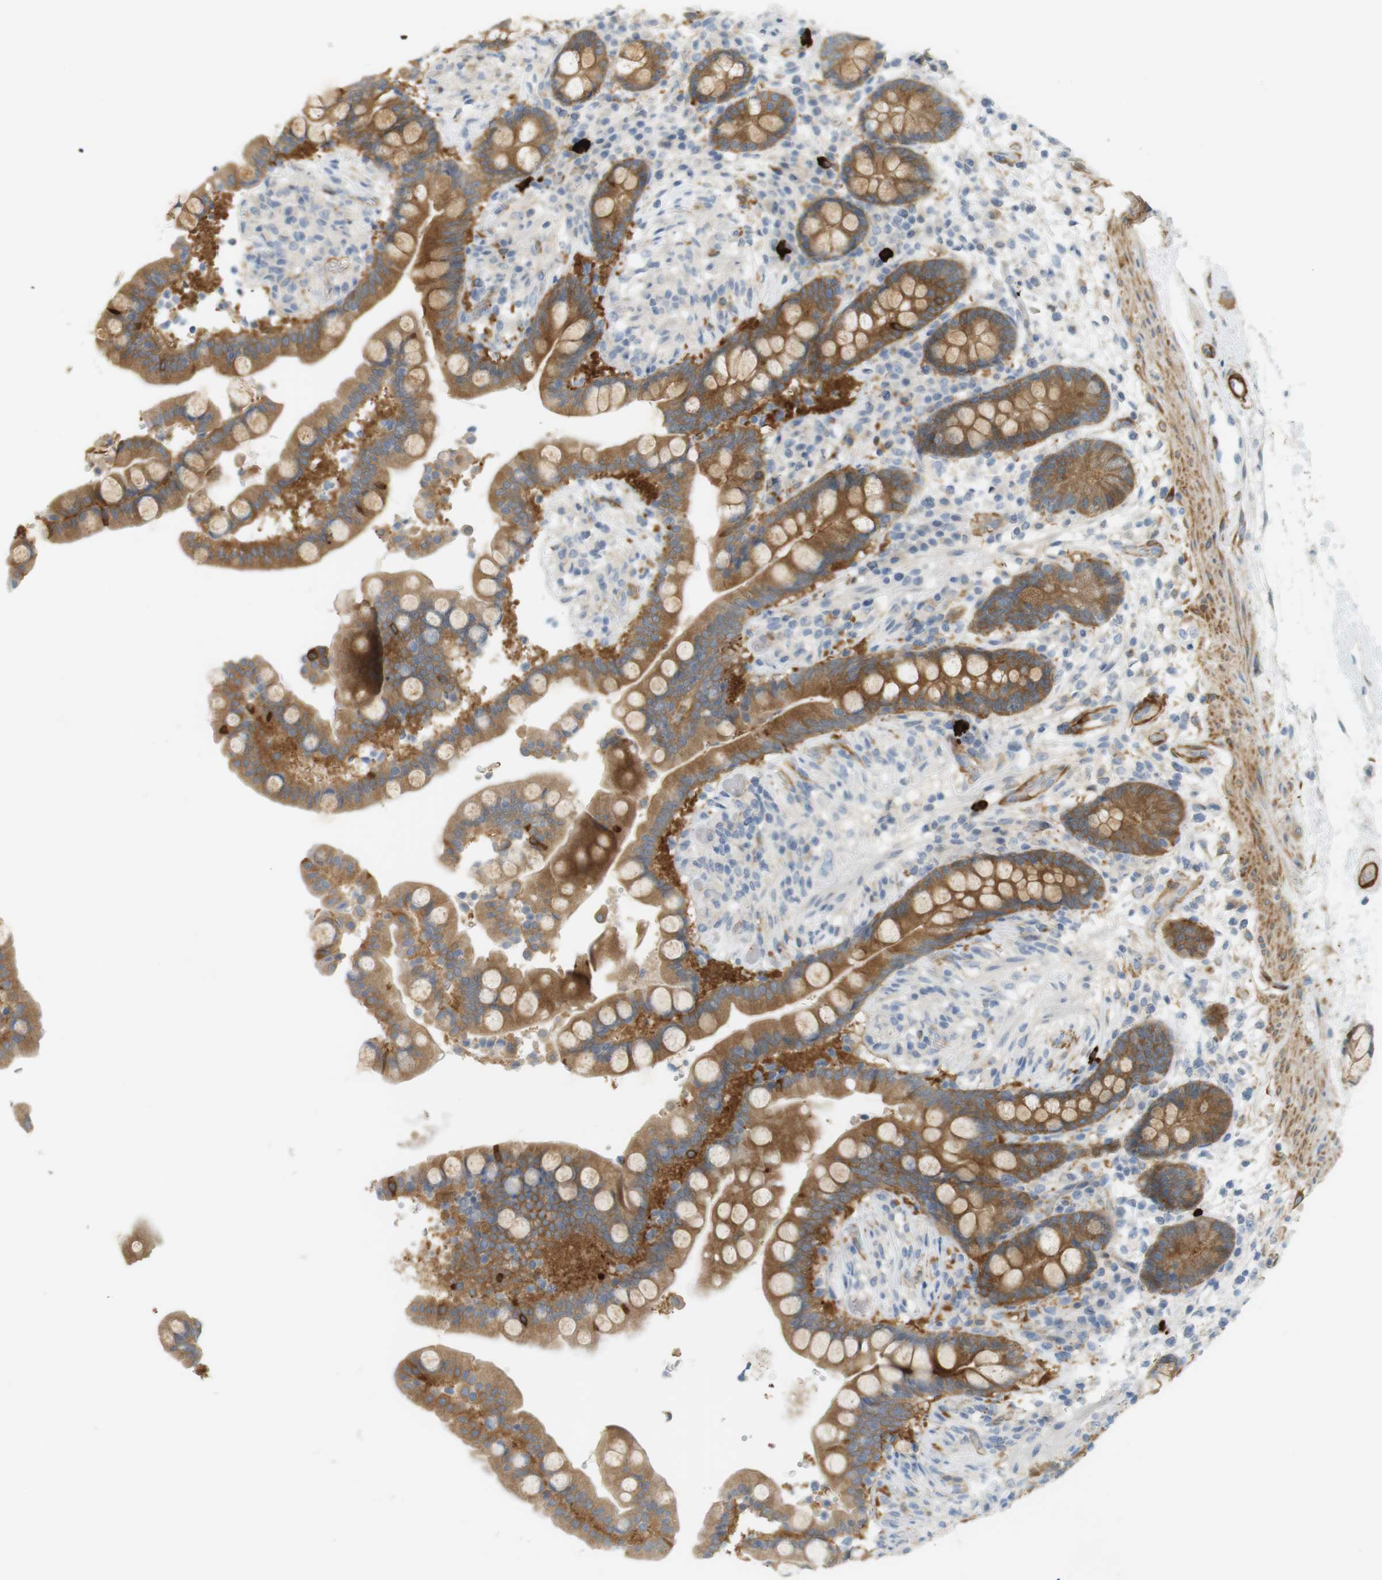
{"staining": {"intensity": "strong", "quantity": "25%-75%", "location": "cytoplasmic/membranous"}, "tissue": "colon", "cell_type": "Endothelial cells", "image_type": "normal", "snomed": [{"axis": "morphology", "description": "Normal tissue, NOS"}, {"axis": "topography", "description": "Colon"}], "caption": "Endothelial cells demonstrate strong cytoplasmic/membranous expression in about 25%-75% of cells in benign colon.", "gene": "PDE3A", "patient": {"sex": "male", "age": 73}}